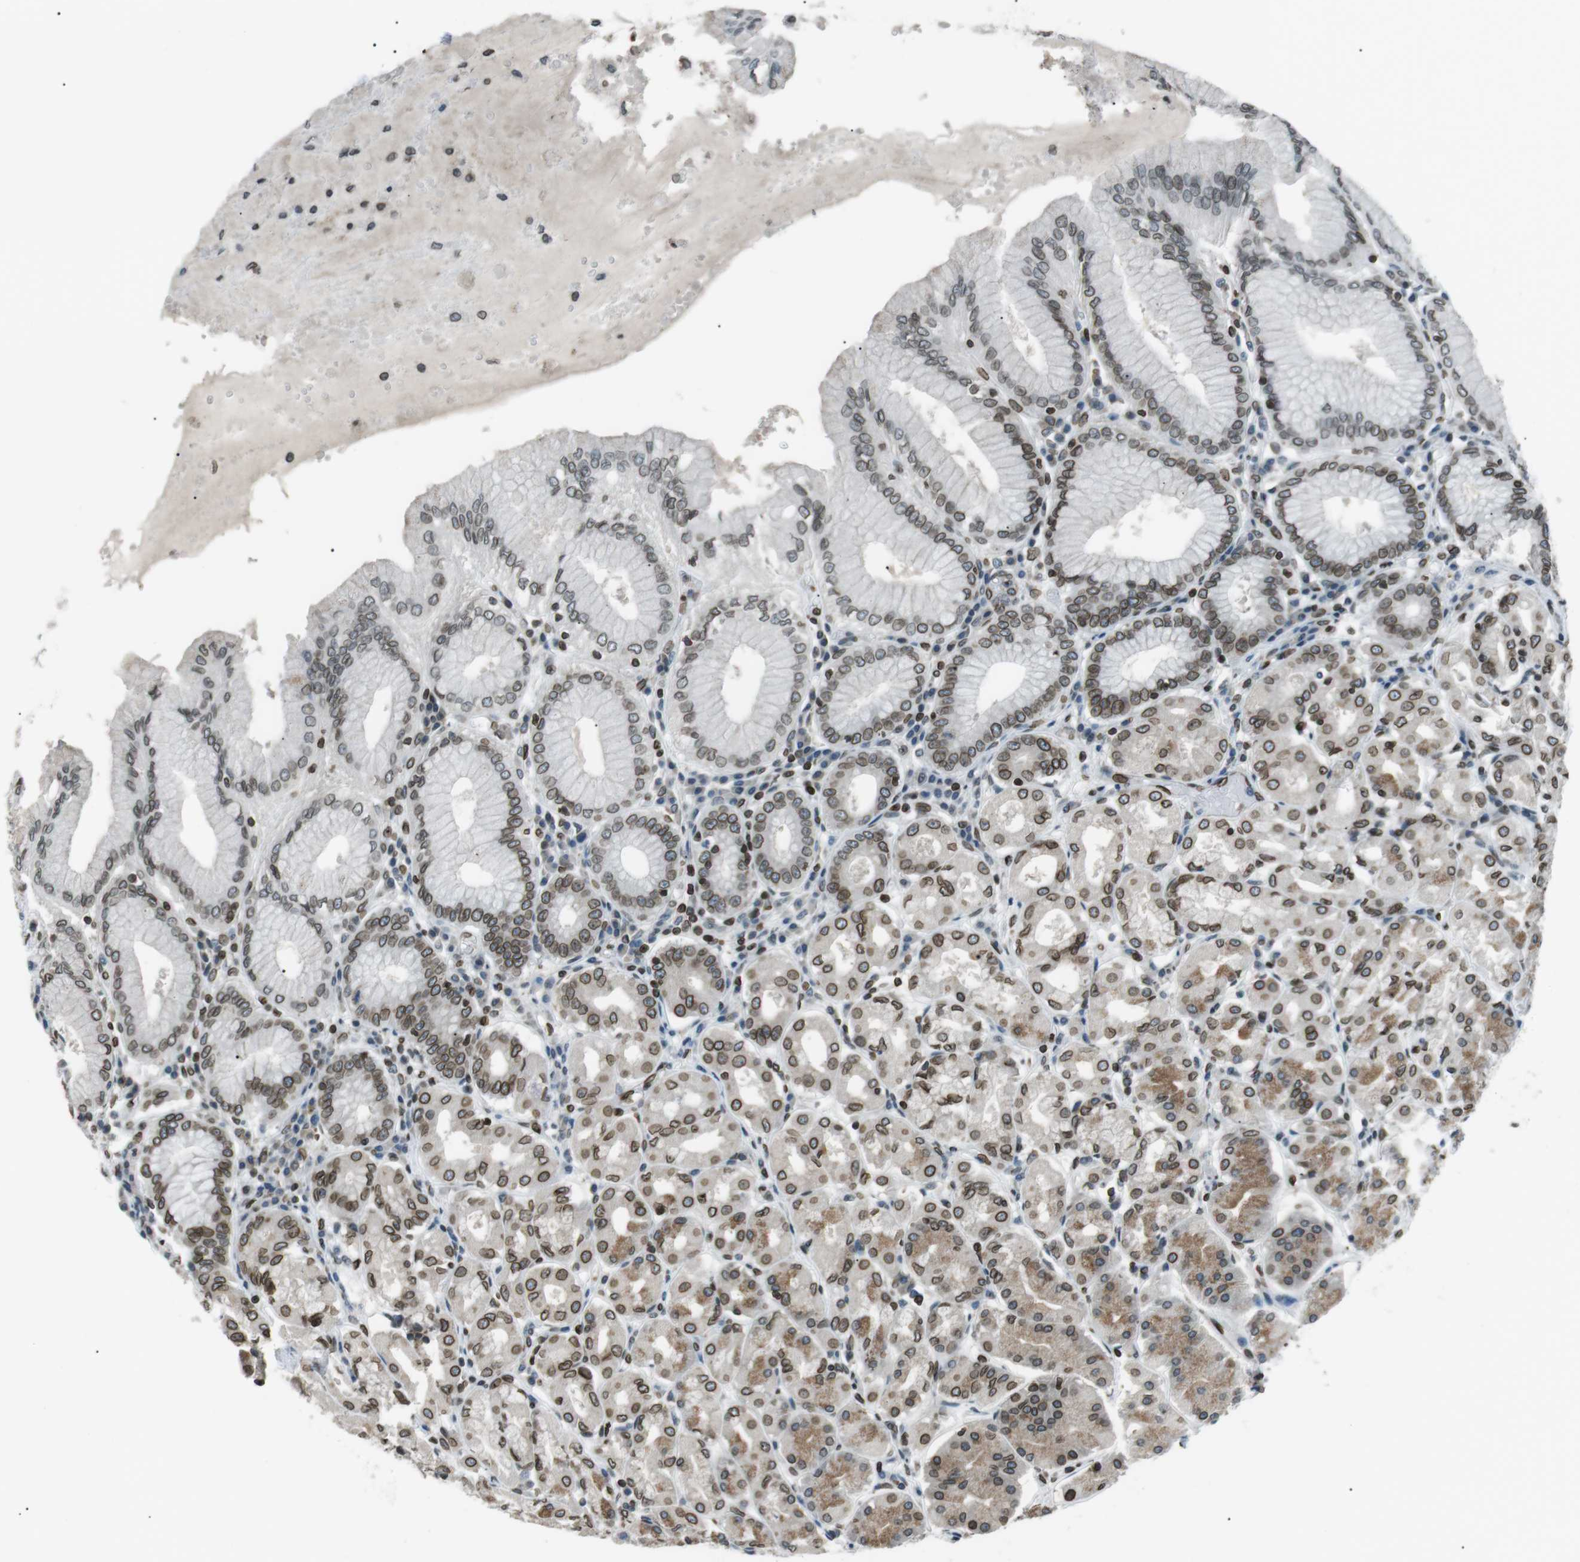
{"staining": {"intensity": "strong", "quantity": ">75%", "location": "cytoplasmic/membranous,nuclear"}, "tissue": "stomach", "cell_type": "Glandular cells", "image_type": "normal", "snomed": [{"axis": "morphology", "description": "Normal tissue, NOS"}, {"axis": "topography", "description": "Stomach"}, {"axis": "topography", "description": "Stomach, lower"}], "caption": "Human stomach stained with a brown dye displays strong cytoplasmic/membranous,nuclear positive expression in about >75% of glandular cells.", "gene": "TMX4", "patient": {"sex": "female", "age": 56}}